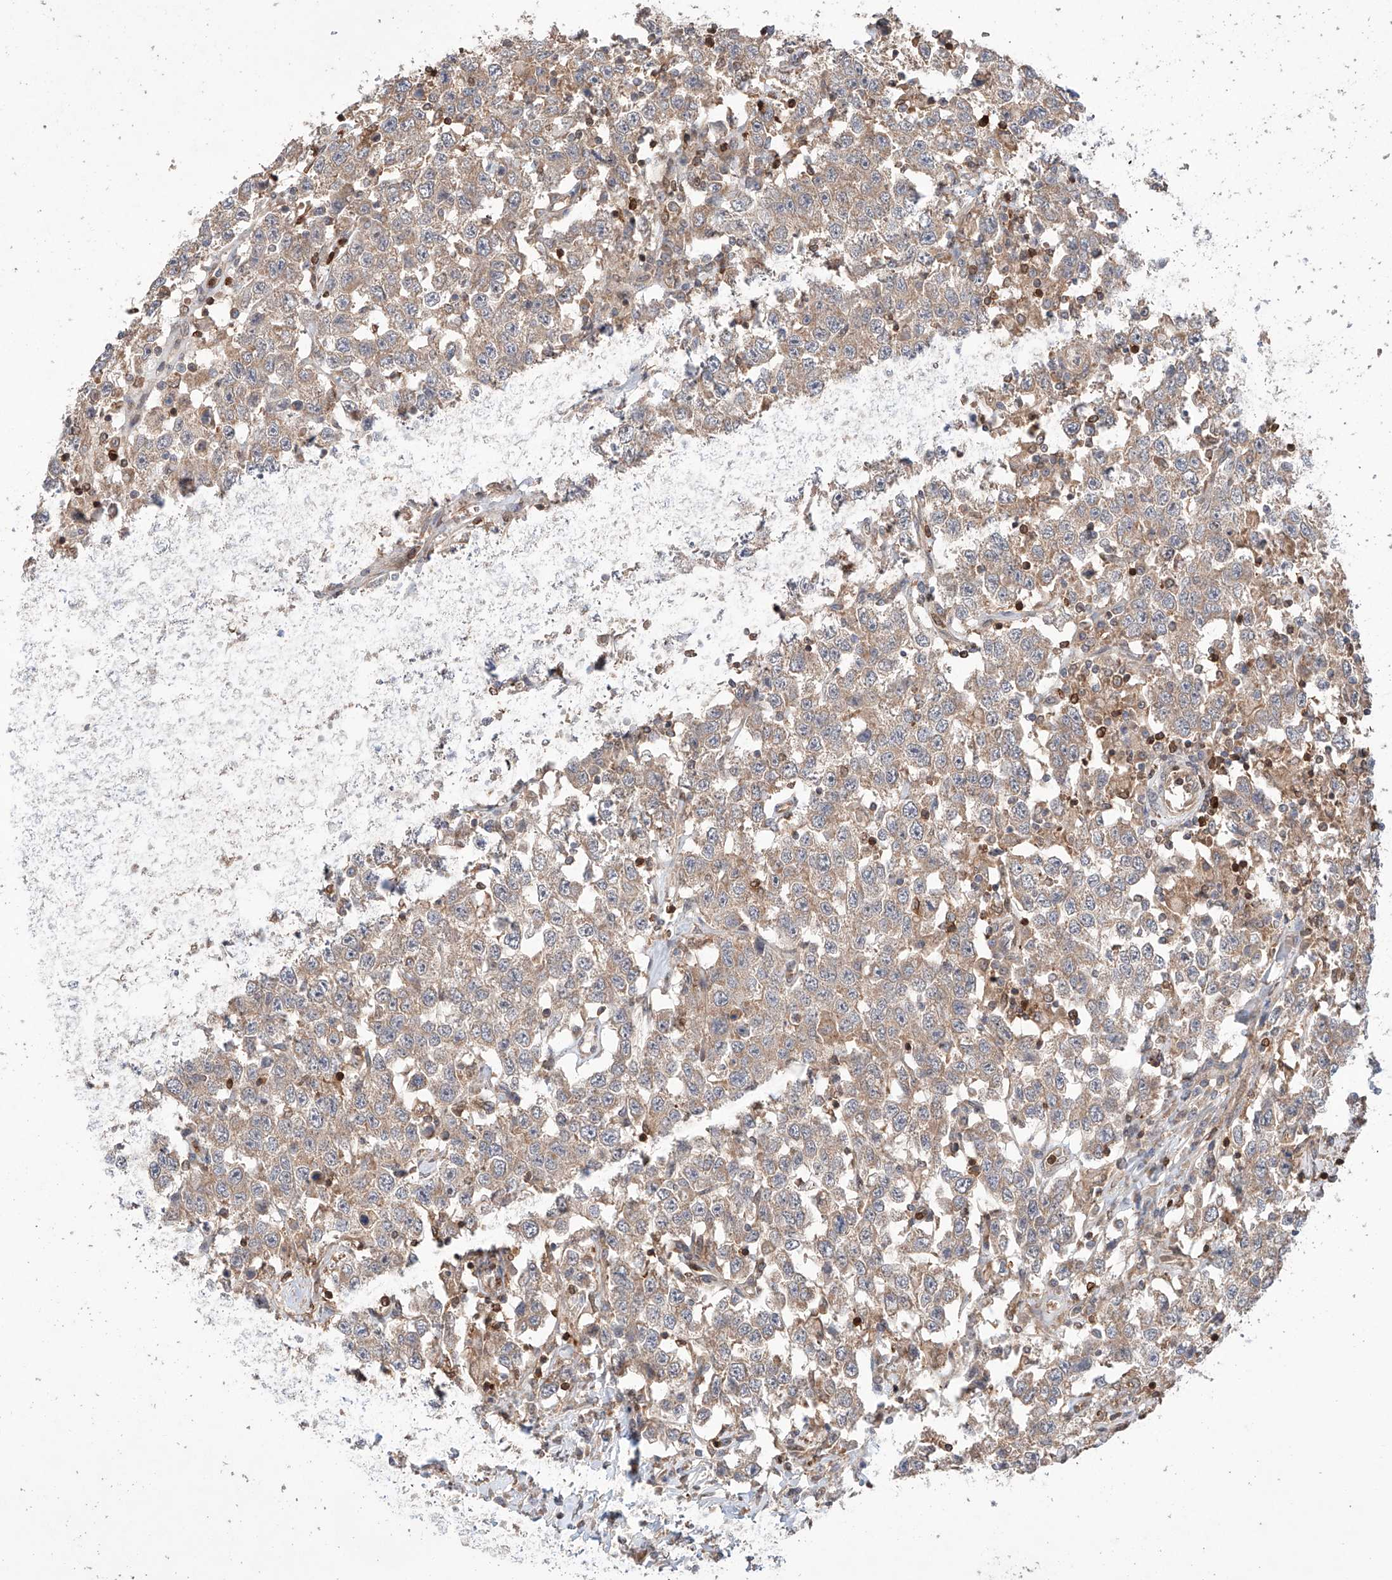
{"staining": {"intensity": "weak", "quantity": "25%-75%", "location": "cytoplasmic/membranous"}, "tissue": "testis cancer", "cell_type": "Tumor cells", "image_type": "cancer", "snomed": [{"axis": "morphology", "description": "Seminoma, NOS"}, {"axis": "topography", "description": "Testis"}], "caption": "Immunohistochemistry of testis cancer demonstrates low levels of weak cytoplasmic/membranous expression in approximately 25%-75% of tumor cells.", "gene": "IGSF22", "patient": {"sex": "male", "age": 41}}